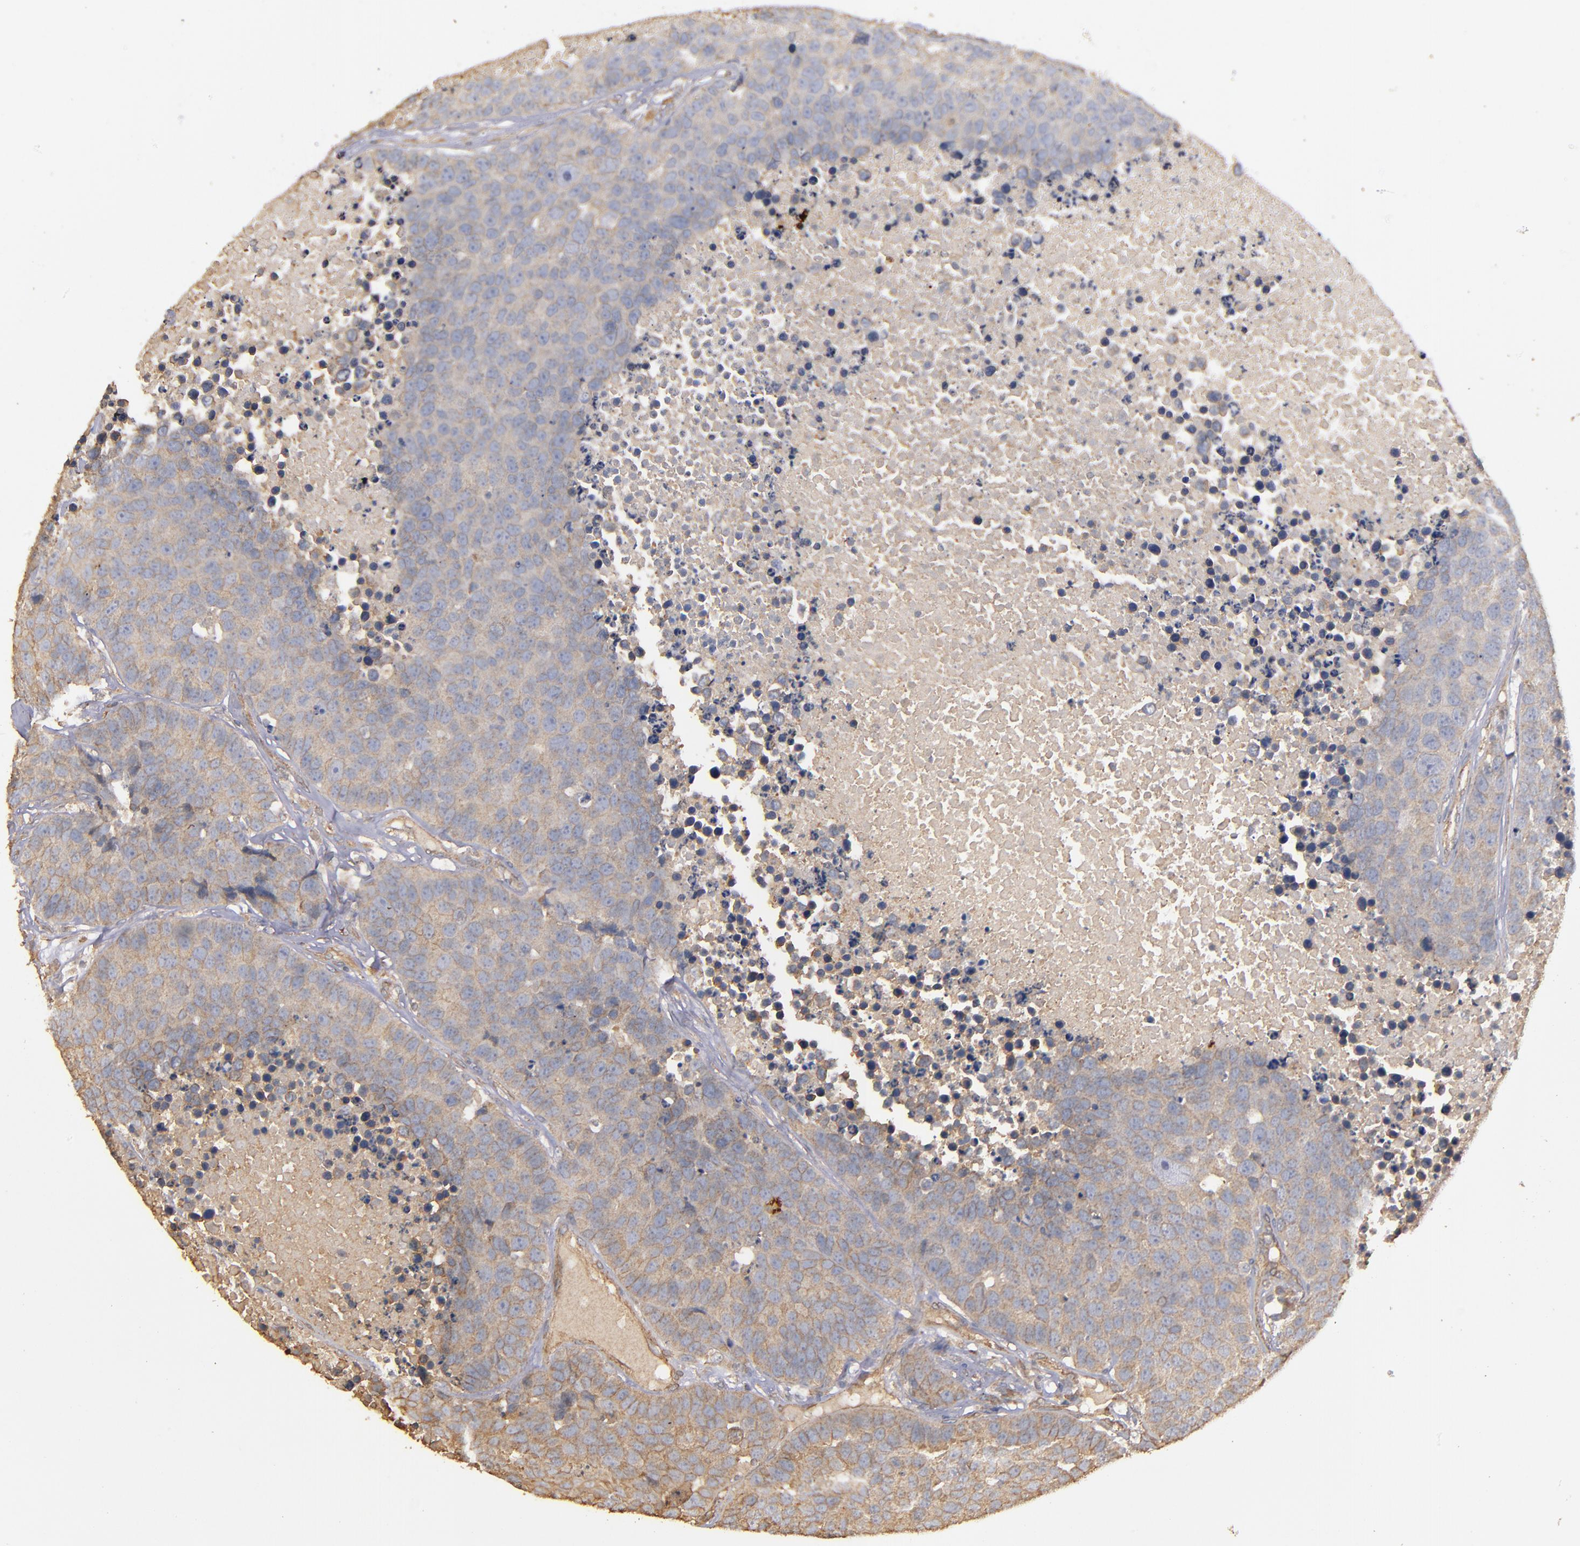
{"staining": {"intensity": "weak", "quantity": ">75%", "location": "cytoplasmic/membranous"}, "tissue": "carcinoid", "cell_type": "Tumor cells", "image_type": "cancer", "snomed": [{"axis": "morphology", "description": "Carcinoid, malignant, NOS"}, {"axis": "topography", "description": "Lung"}], "caption": "Malignant carcinoid tissue reveals weak cytoplasmic/membranous expression in approximately >75% of tumor cells, visualized by immunohistochemistry. The protein is stained brown, and the nuclei are stained in blue (DAB (3,3'-diaminobenzidine) IHC with brightfield microscopy, high magnification).", "gene": "DMD", "patient": {"sex": "male", "age": 60}}